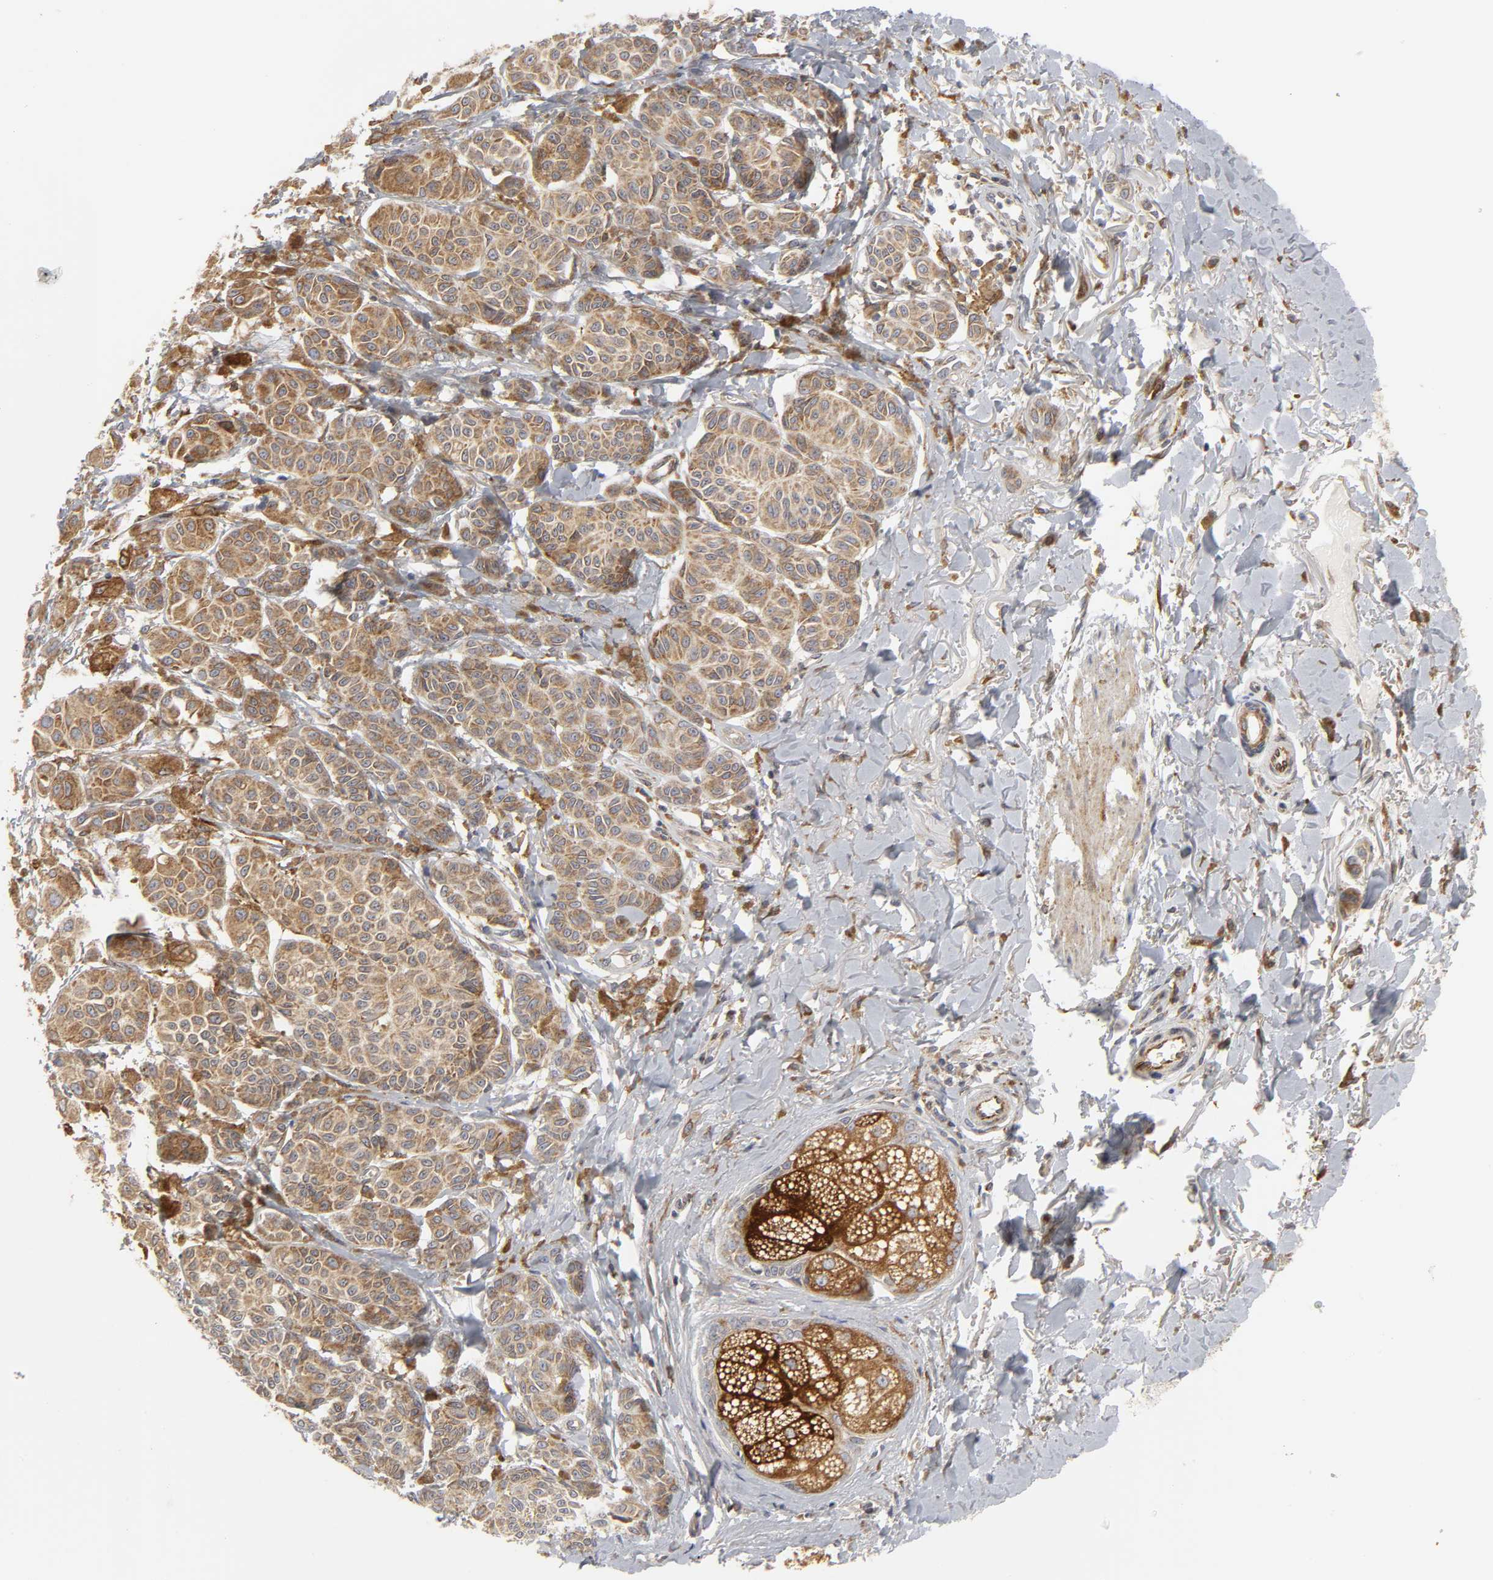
{"staining": {"intensity": "moderate", "quantity": ">75%", "location": "cytoplasmic/membranous"}, "tissue": "melanoma", "cell_type": "Tumor cells", "image_type": "cancer", "snomed": [{"axis": "morphology", "description": "Malignant melanoma, NOS"}, {"axis": "topography", "description": "Skin"}], "caption": "IHC of human malignant melanoma demonstrates medium levels of moderate cytoplasmic/membranous positivity in about >75% of tumor cells.", "gene": "POR", "patient": {"sex": "male", "age": 76}}